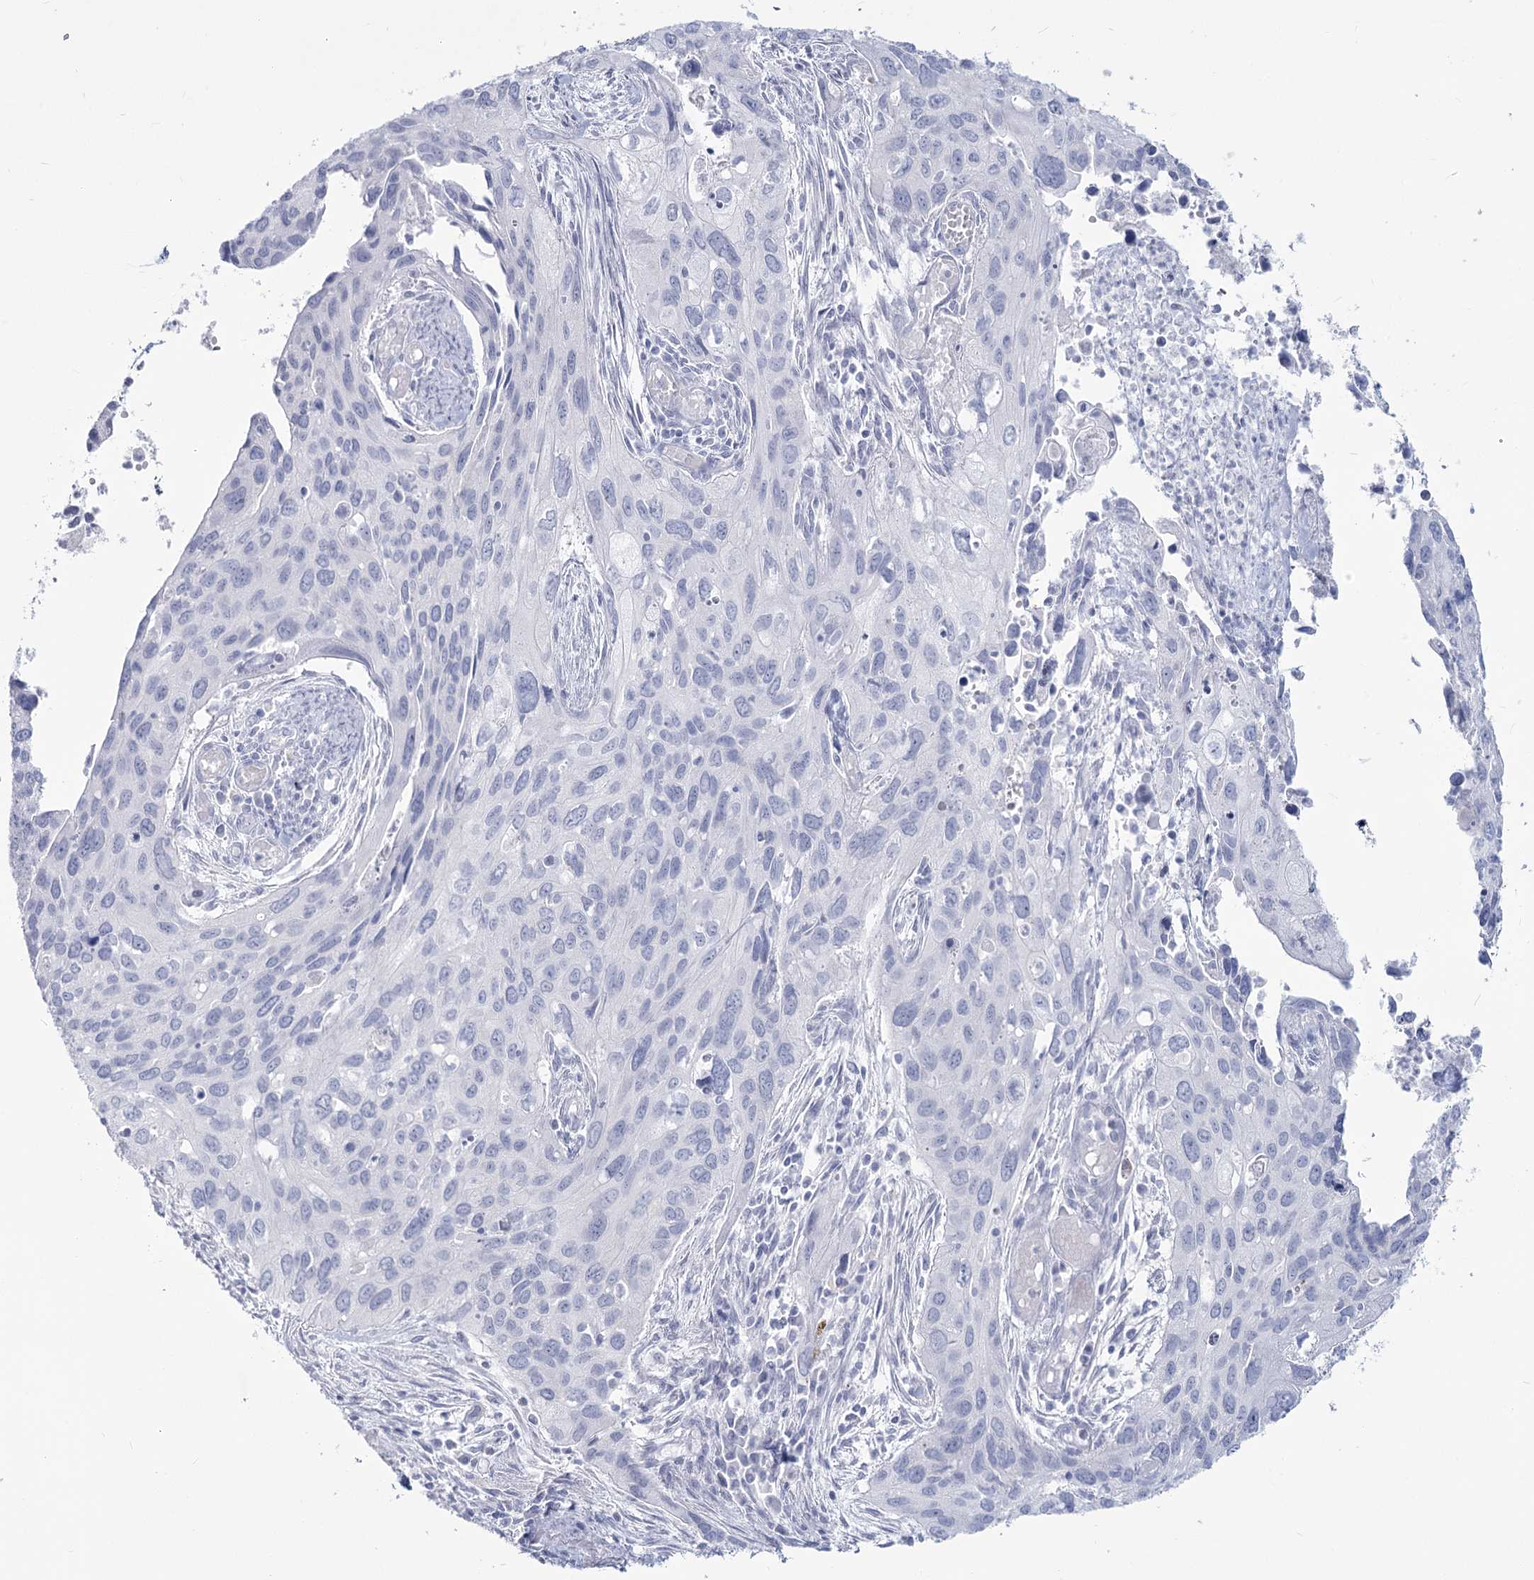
{"staining": {"intensity": "negative", "quantity": "none", "location": "none"}, "tissue": "cervical cancer", "cell_type": "Tumor cells", "image_type": "cancer", "snomed": [{"axis": "morphology", "description": "Squamous cell carcinoma, NOS"}, {"axis": "topography", "description": "Cervix"}], "caption": "Cervical cancer was stained to show a protein in brown. There is no significant positivity in tumor cells.", "gene": "SLC6A19", "patient": {"sex": "female", "age": 55}}